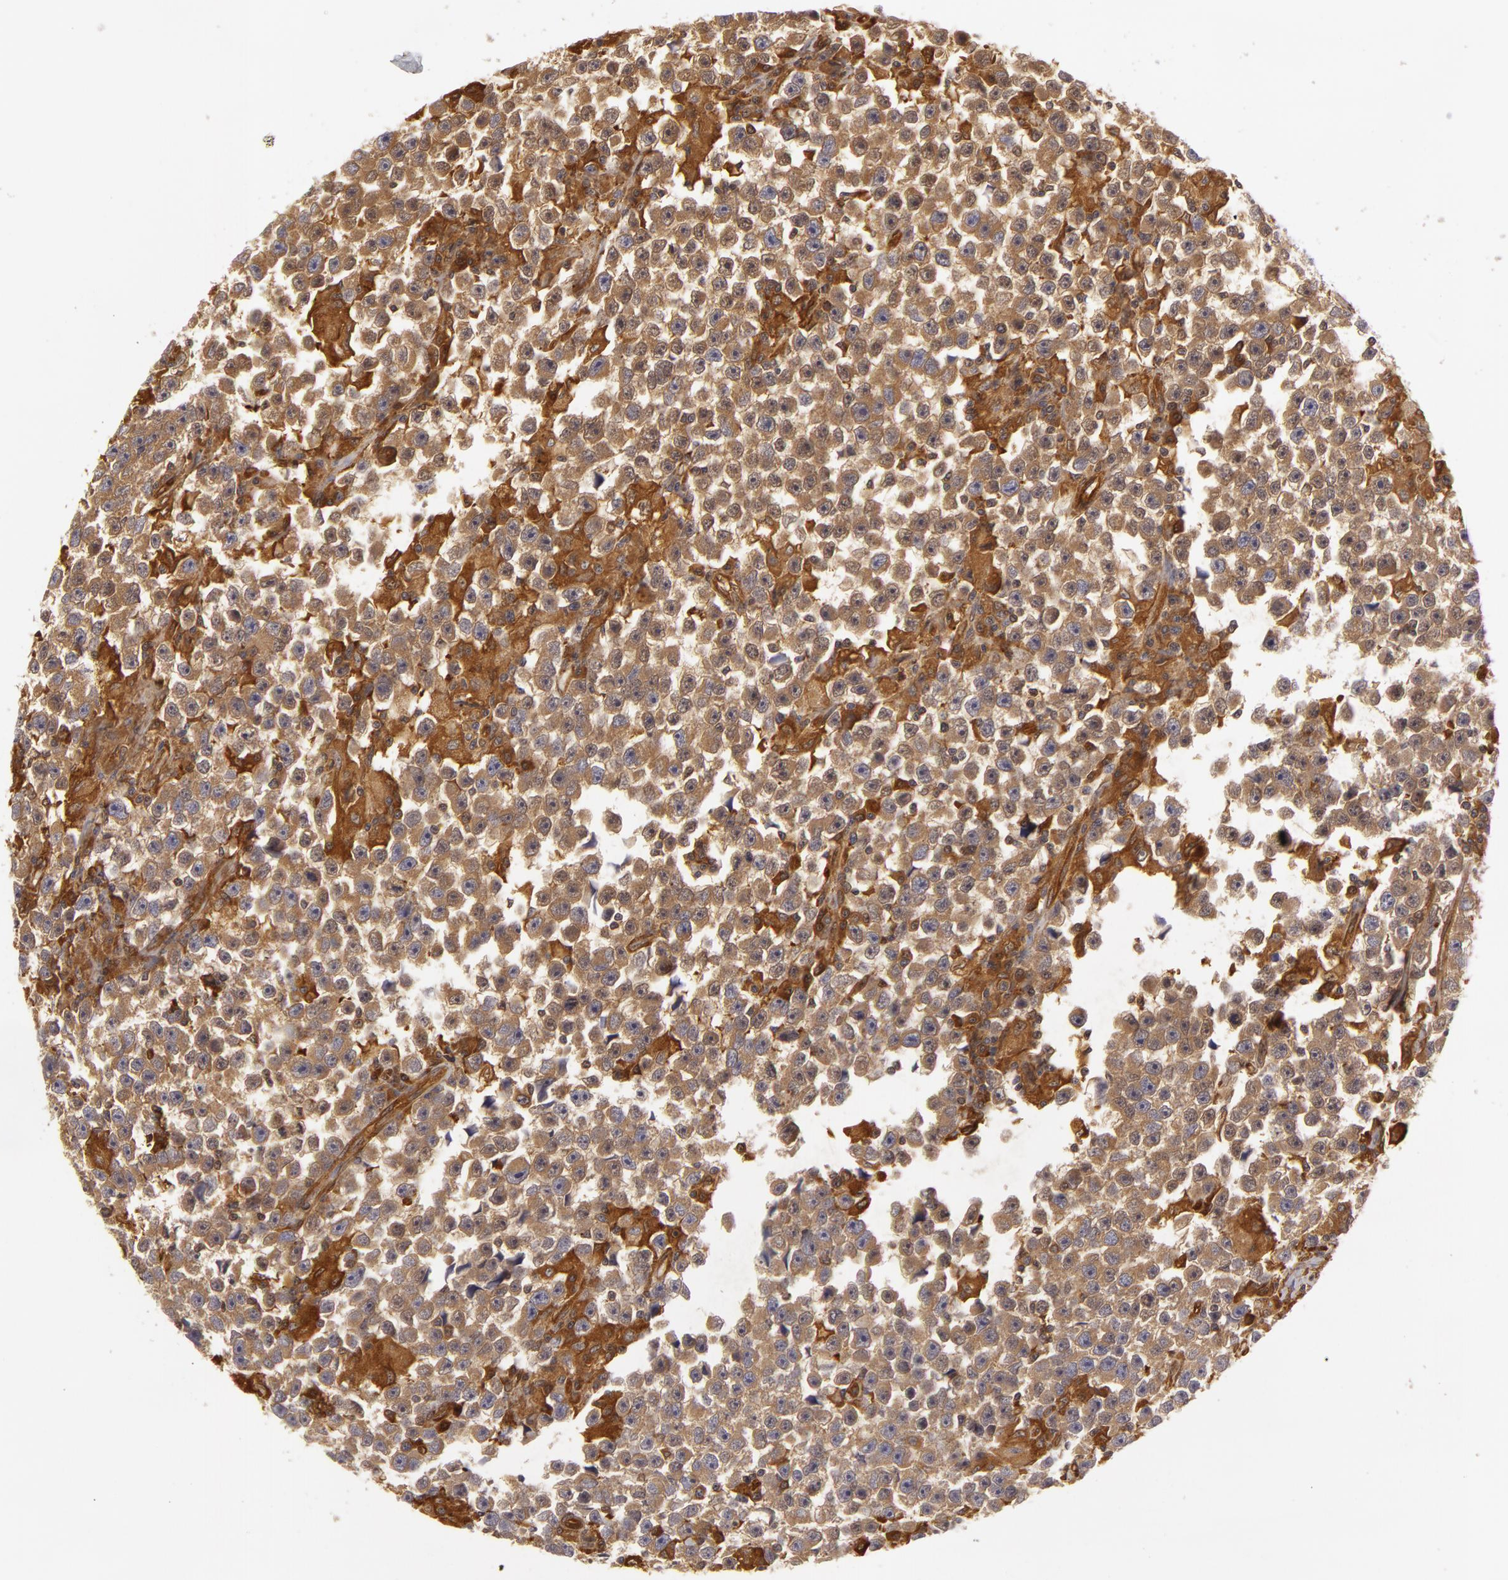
{"staining": {"intensity": "weak", "quantity": ">75%", "location": "cytoplasmic/membranous"}, "tissue": "testis cancer", "cell_type": "Tumor cells", "image_type": "cancer", "snomed": [{"axis": "morphology", "description": "Seminoma, NOS"}, {"axis": "topography", "description": "Testis"}], "caption": "Protein expression analysis of testis cancer (seminoma) exhibits weak cytoplasmic/membranous positivity in about >75% of tumor cells.", "gene": "ZNF229", "patient": {"sex": "male", "age": 33}}